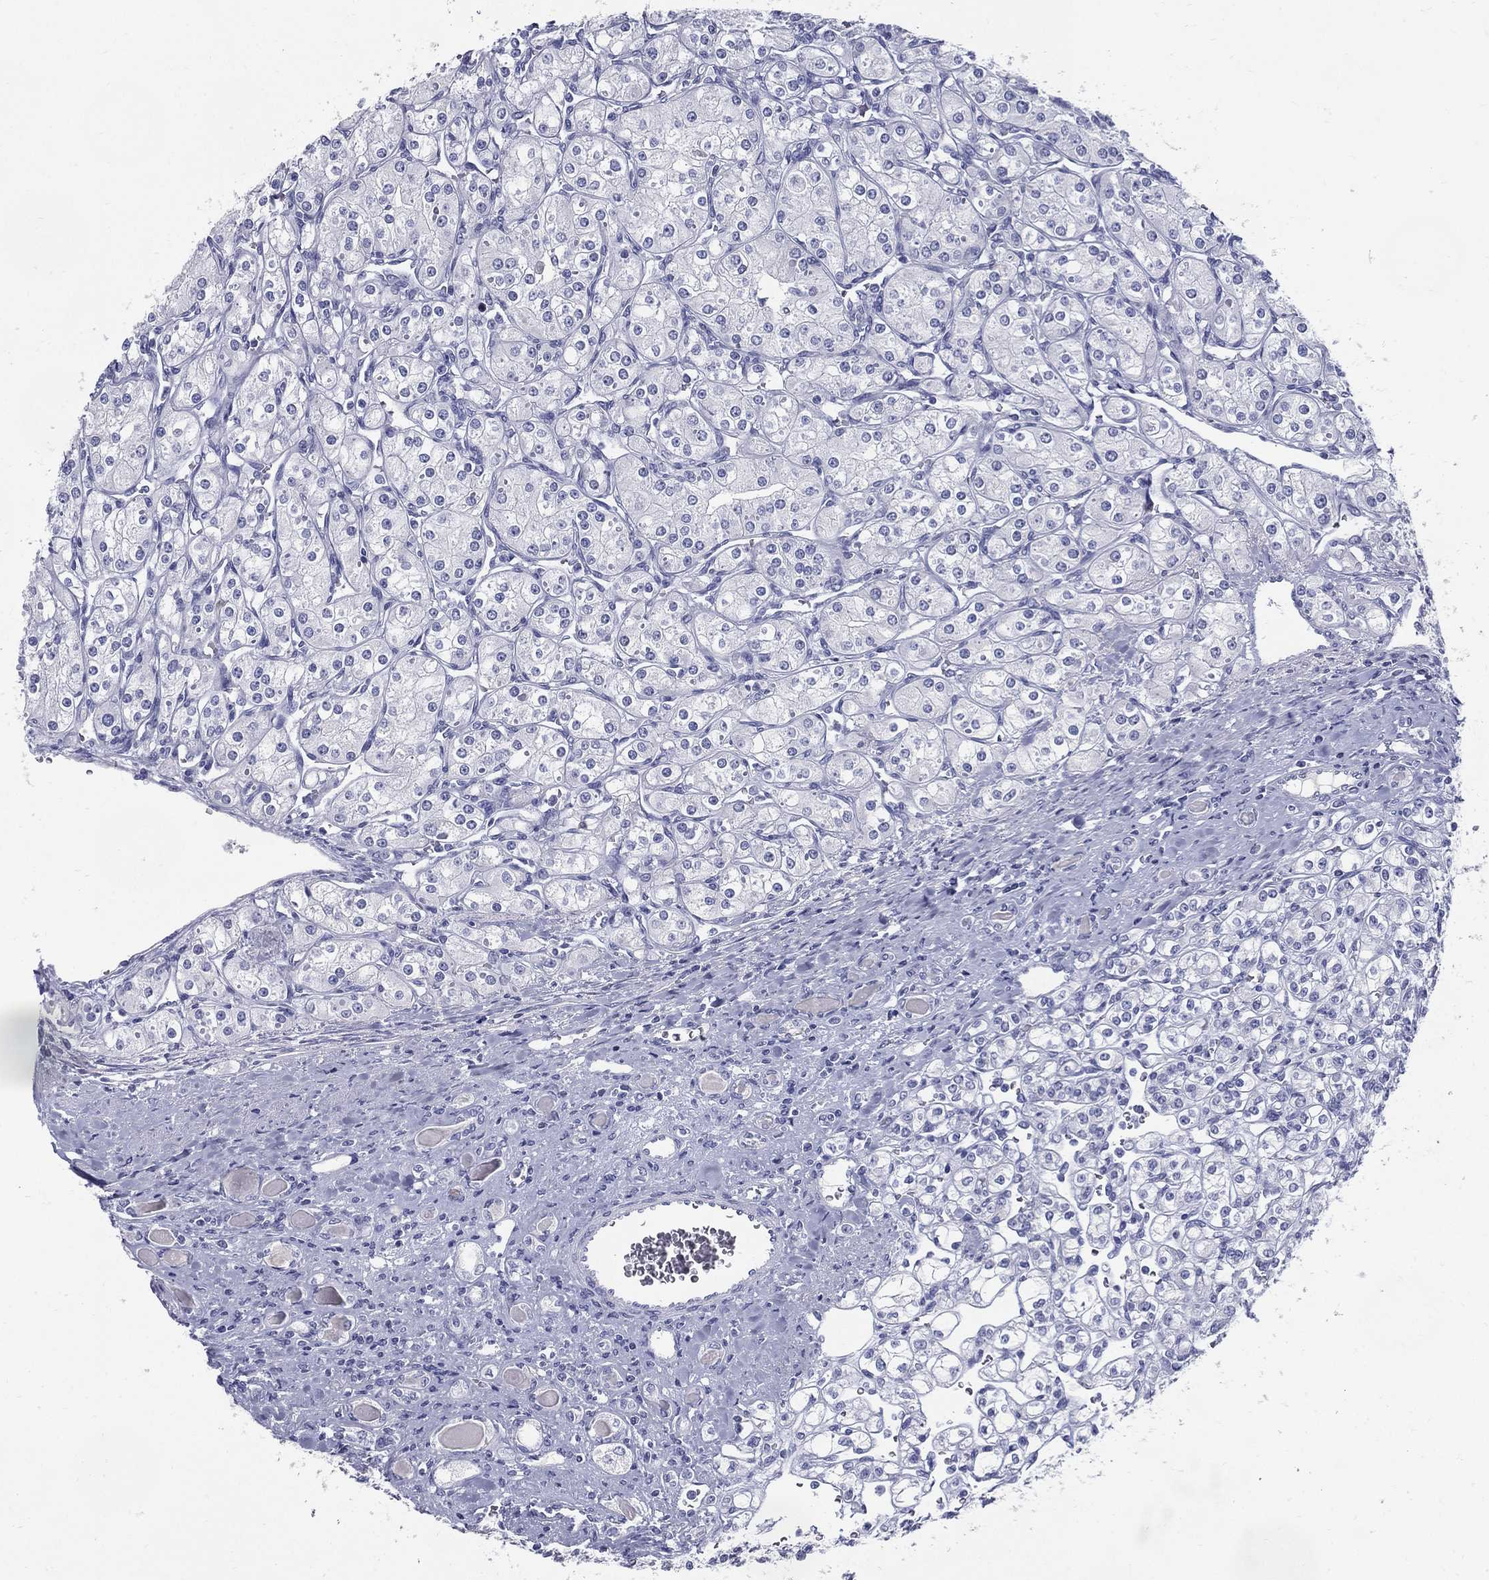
{"staining": {"intensity": "negative", "quantity": "none", "location": "none"}, "tissue": "renal cancer", "cell_type": "Tumor cells", "image_type": "cancer", "snomed": [{"axis": "morphology", "description": "Adenocarcinoma, NOS"}, {"axis": "topography", "description": "Kidney"}], "caption": "This is an immunohistochemistry histopathology image of adenocarcinoma (renal). There is no staining in tumor cells.", "gene": "KIF2C", "patient": {"sex": "male", "age": 77}}